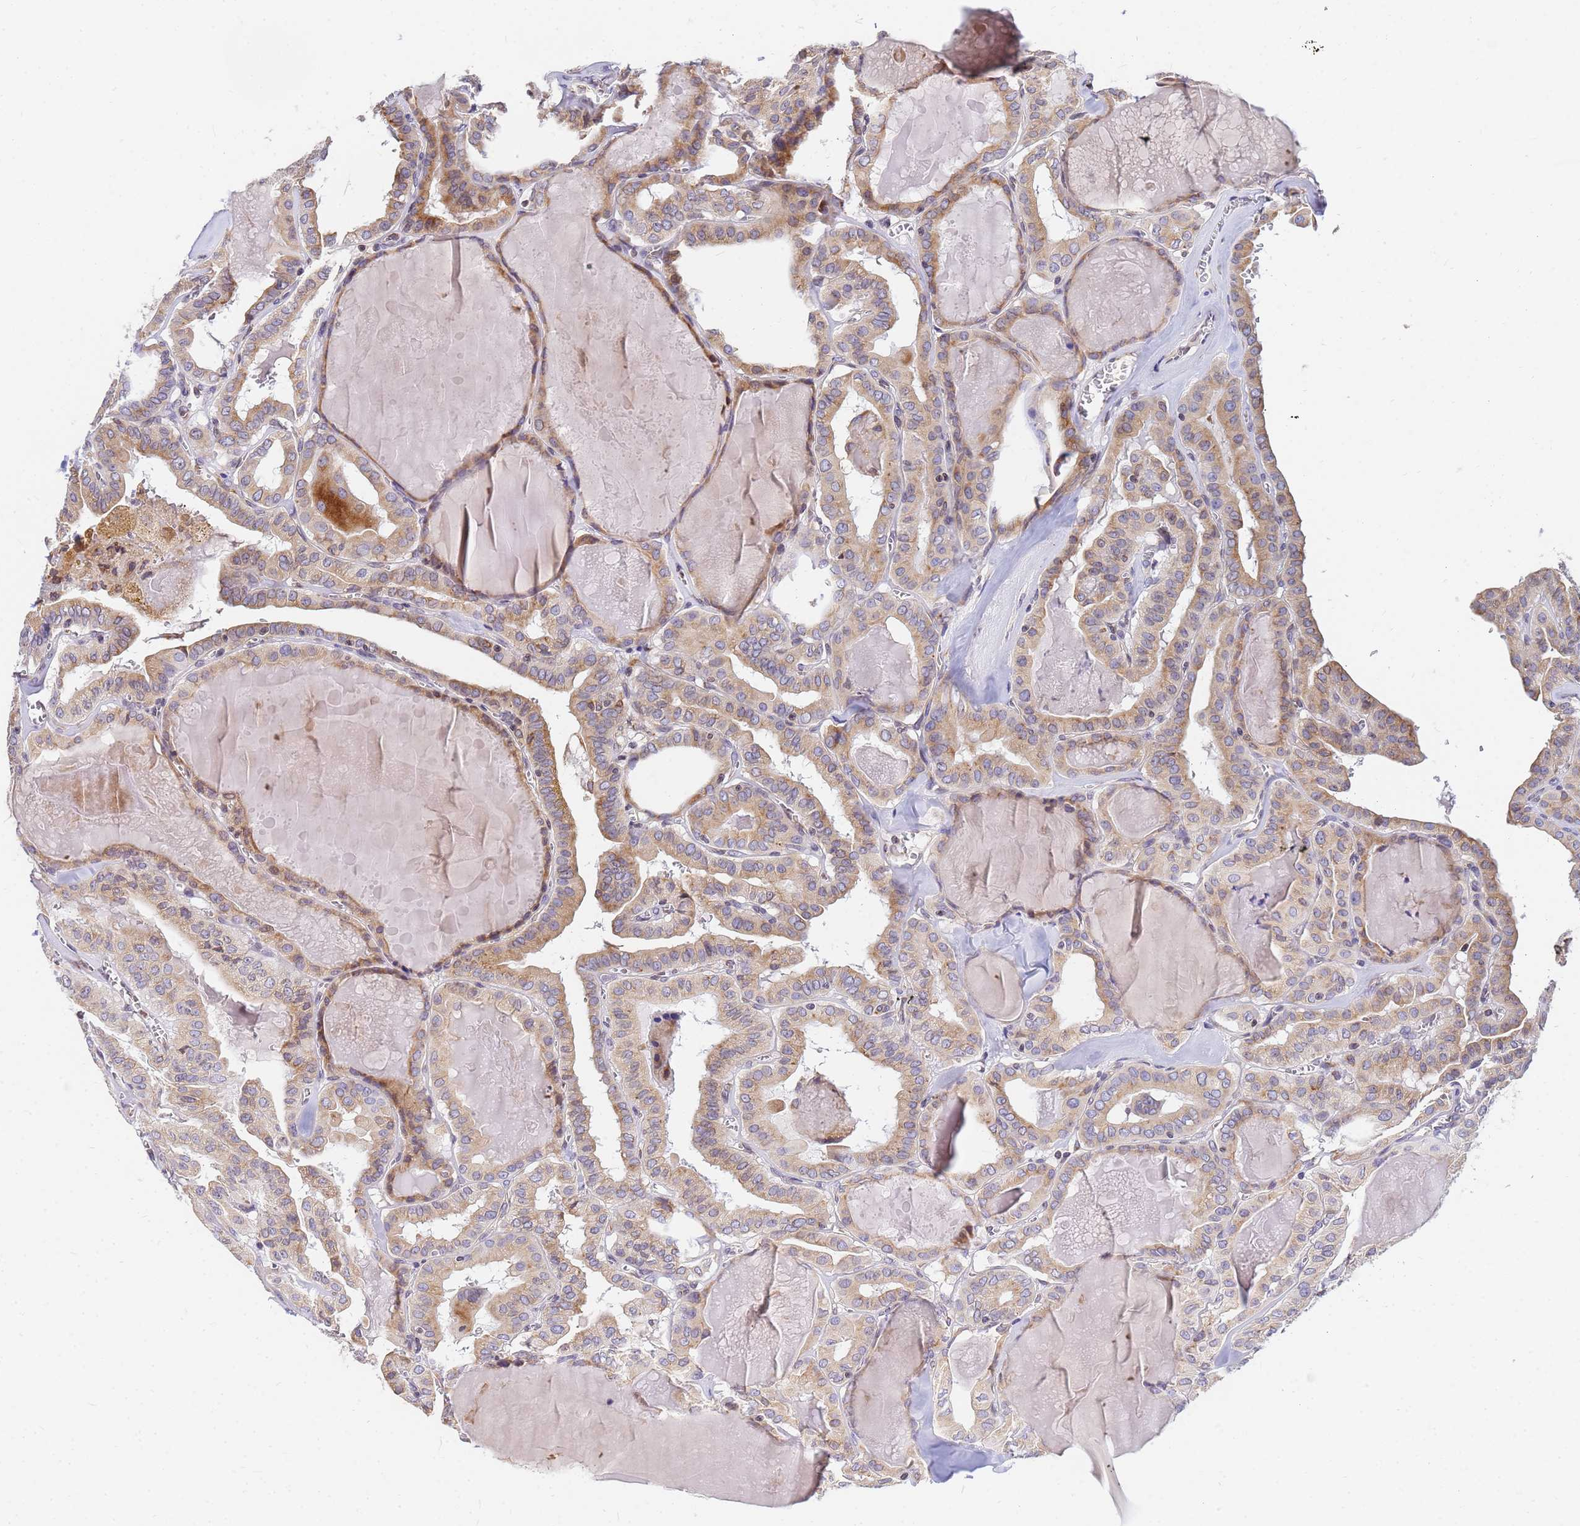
{"staining": {"intensity": "moderate", "quantity": "25%-75%", "location": "cytoplasmic/membranous"}, "tissue": "thyroid cancer", "cell_type": "Tumor cells", "image_type": "cancer", "snomed": [{"axis": "morphology", "description": "Papillary adenocarcinoma, NOS"}, {"axis": "topography", "description": "Thyroid gland"}], "caption": "This photomicrograph displays IHC staining of human thyroid papillary adenocarcinoma, with medium moderate cytoplasmic/membranous expression in approximately 25%-75% of tumor cells.", "gene": "SSR4", "patient": {"sex": "male", "age": 52}}